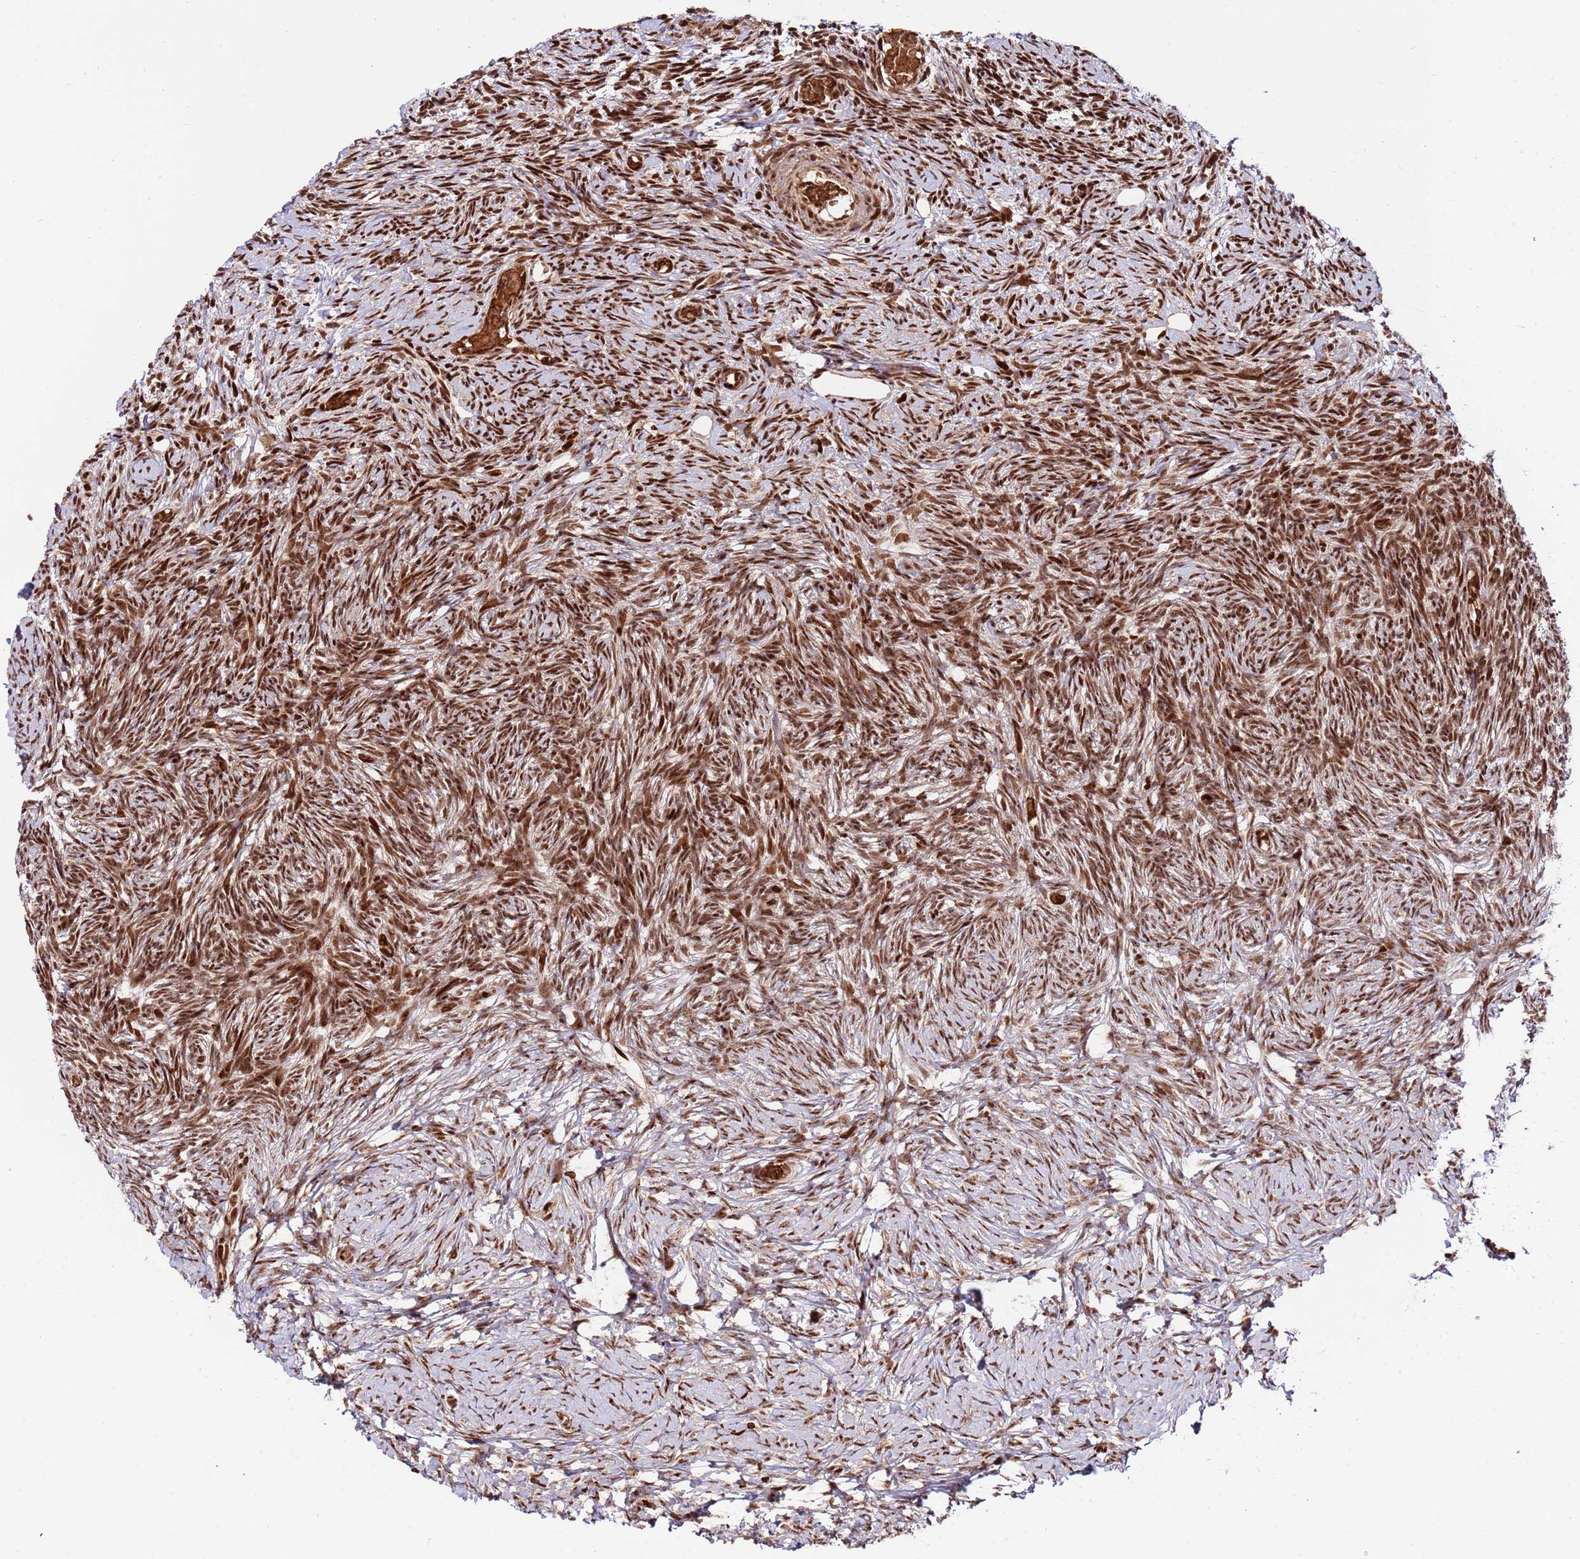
{"staining": {"intensity": "strong", "quantity": ">75%", "location": "cytoplasmic/membranous,nuclear"}, "tissue": "ovary", "cell_type": "Ovarian stroma cells", "image_type": "normal", "snomed": [{"axis": "morphology", "description": "Normal tissue, NOS"}, {"axis": "topography", "description": "Ovary"}], "caption": "Protein staining of benign ovary demonstrates strong cytoplasmic/membranous,nuclear positivity in about >75% of ovarian stroma cells. (Stains: DAB (3,3'-diaminobenzidine) in brown, nuclei in blue, Microscopy: brightfield microscopy at high magnification).", "gene": "RIF1", "patient": {"sex": "female", "age": 39}}